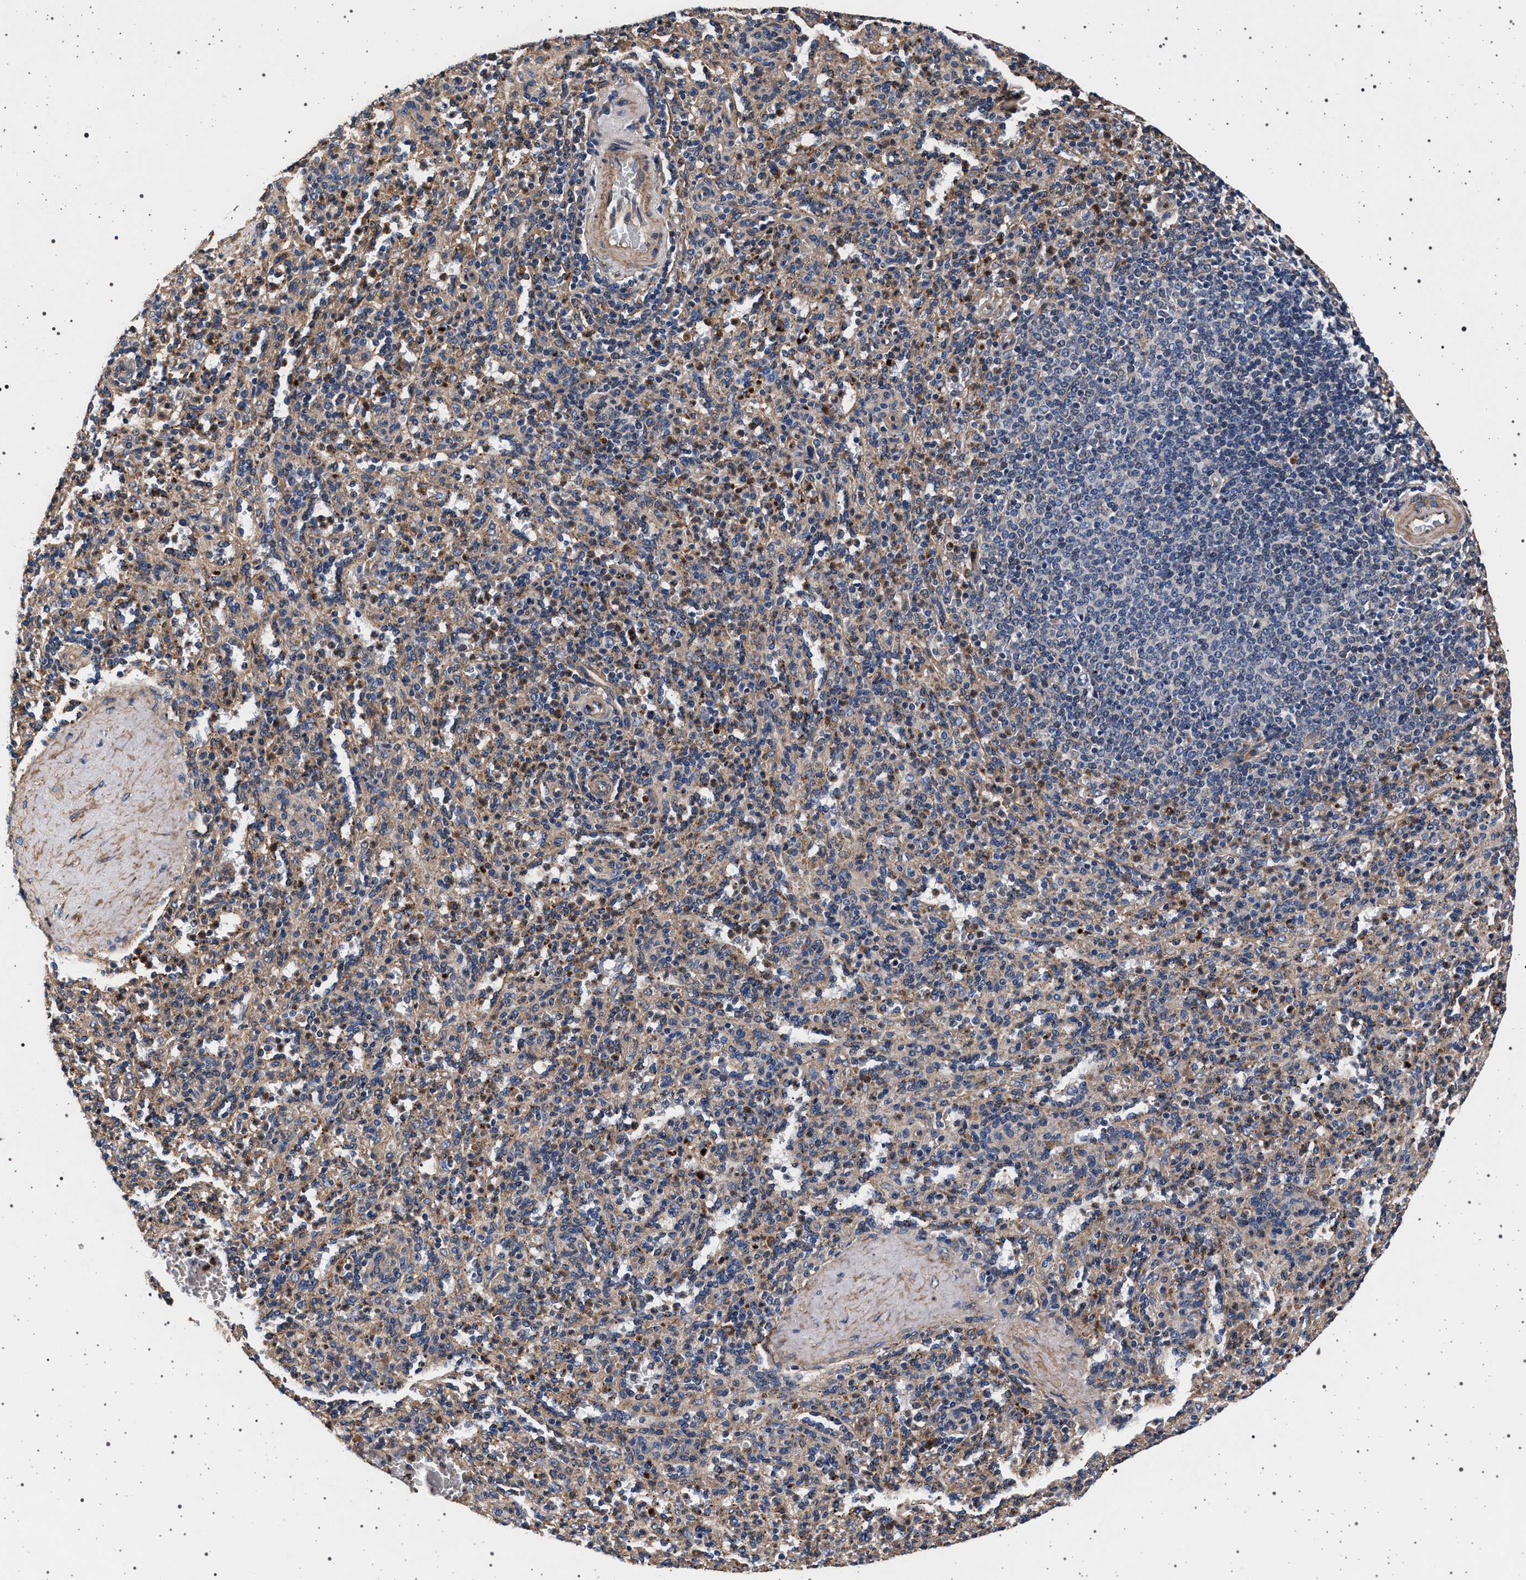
{"staining": {"intensity": "weak", "quantity": "25%-75%", "location": "cytoplasmic/membranous"}, "tissue": "spleen", "cell_type": "Cells in red pulp", "image_type": "normal", "snomed": [{"axis": "morphology", "description": "Normal tissue, NOS"}, {"axis": "topography", "description": "Spleen"}], "caption": "Weak cytoplasmic/membranous positivity is seen in about 25%-75% of cells in red pulp in normal spleen.", "gene": "KCNK6", "patient": {"sex": "male", "age": 36}}